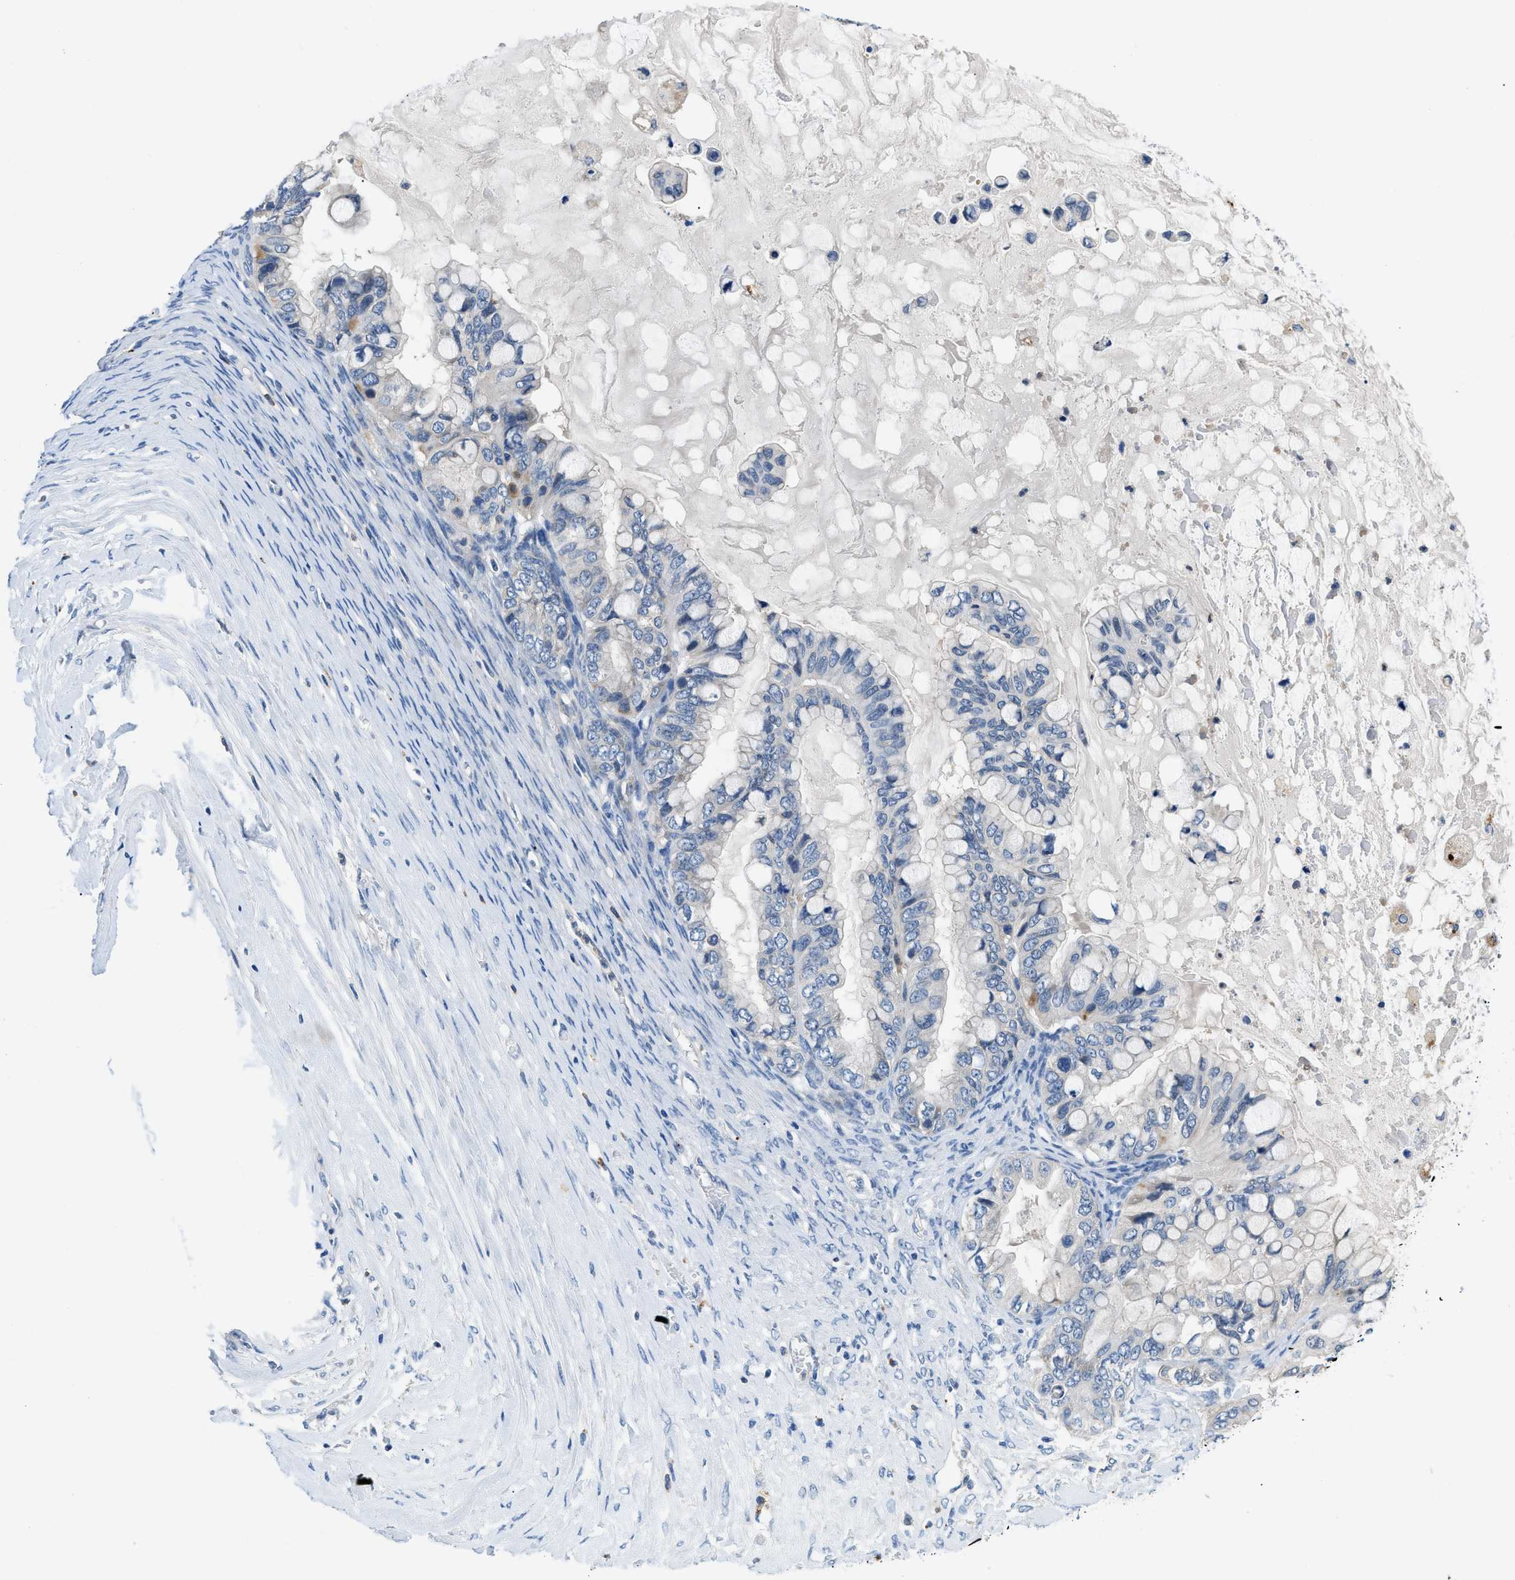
{"staining": {"intensity": "negative", "quantity": "none", "location": "none"}, "tissue": "ovarian cancer", "cell_type": "Tumor cells", "image_type": "cancer", "snomed": [{"axis": "morphology", "description": "Cystadenocarcinoma, mucinous, NOS"}, {"axis": "topography", "description": "Ovary"}], "caption": "Ovarian cancer was stained to show a protein in brown. There is no significant staining in tumor cells.", "gene": "ADGRE3", "patient": {"sex": "female", "age": 80}}